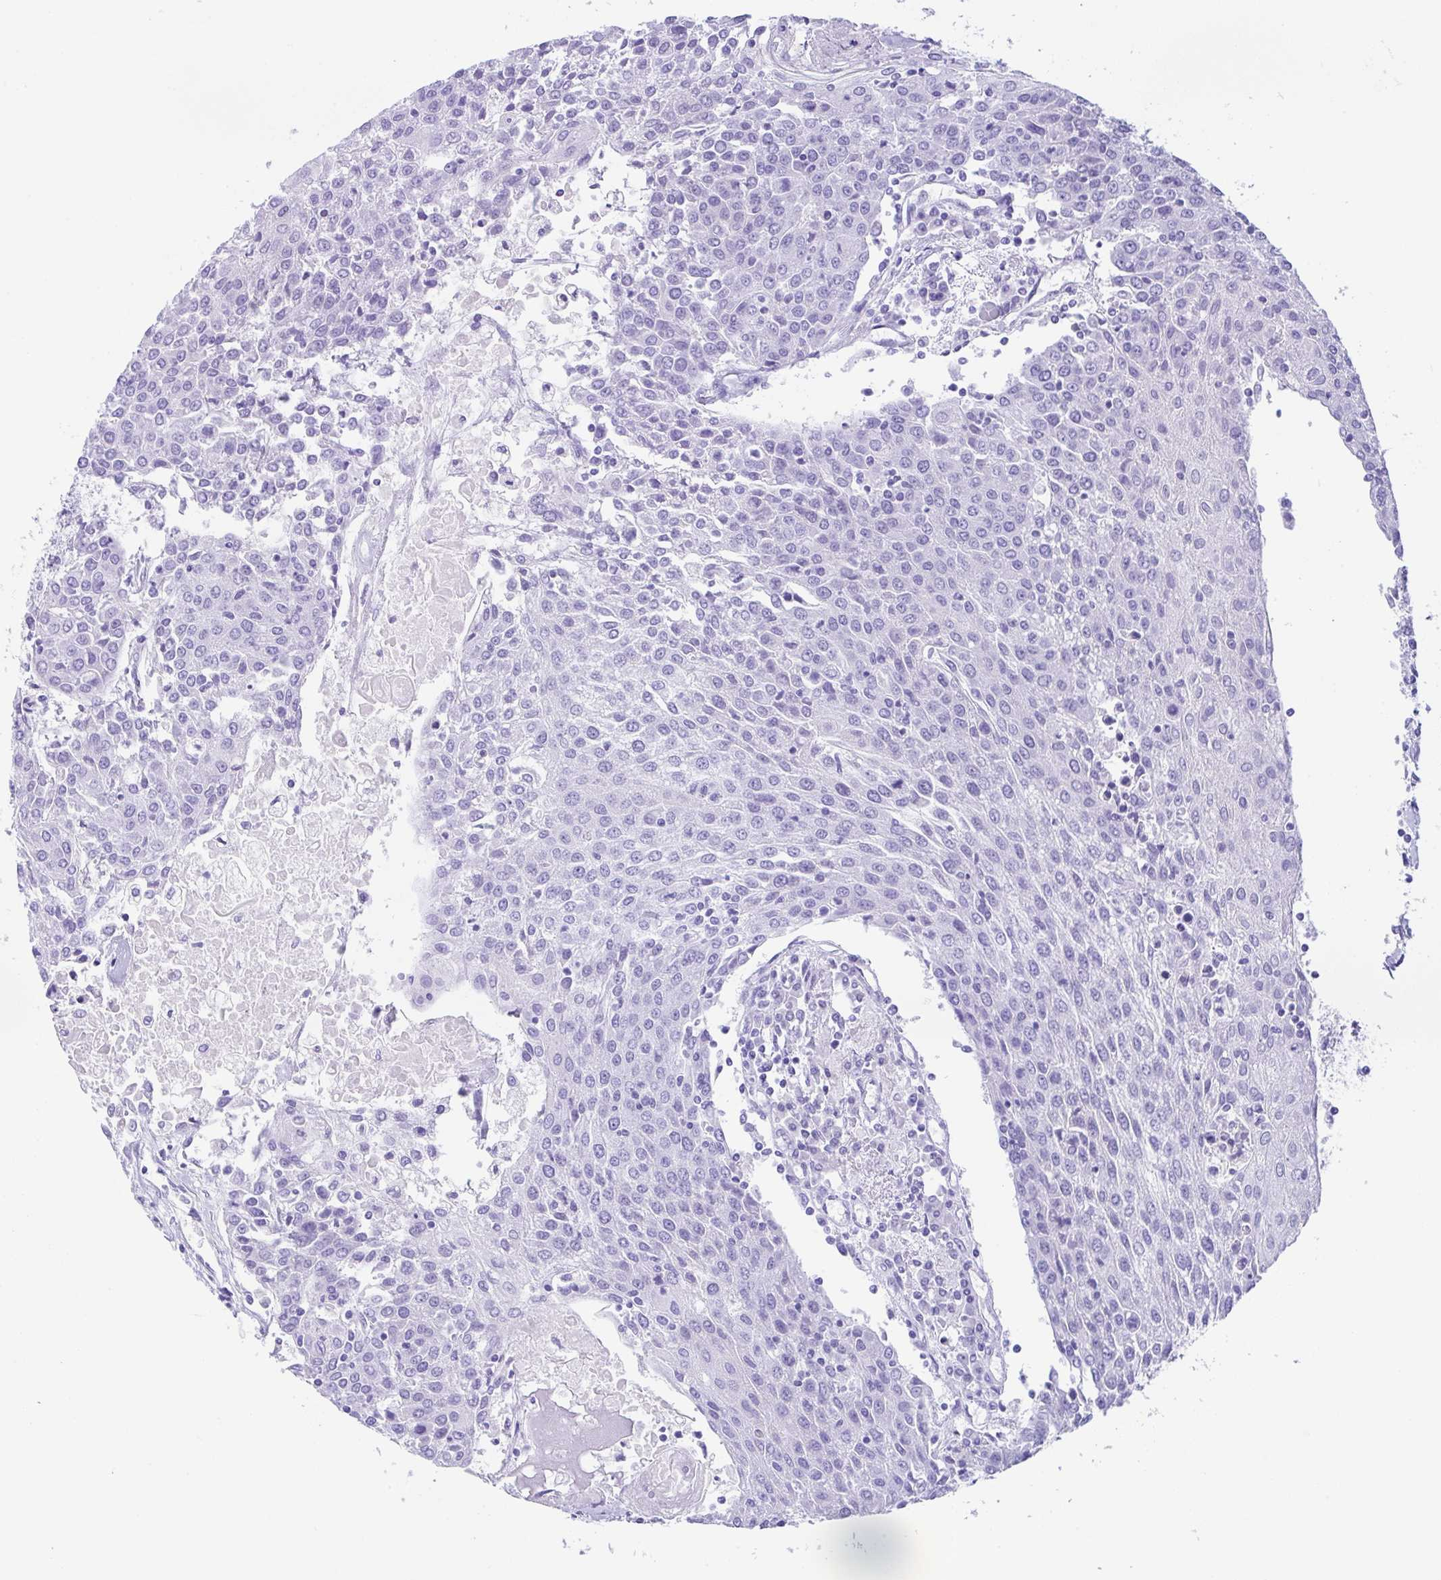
{"staining": {"intensity": "negative", "quantity": "none", "location": "none"}, "tissue": "urothelial cancer", "cell_type": "Tumor cells", "image_type": "cancer", "snomed": [{"axis": "morphology", "description": "Urothelial carcinoma, High grade"}, {"axis": "topography", "description": "Urinary bladder"}], "caption": "Immunohistochemical staining of human urothelial cancer reveals no significant staining in tumor cells.", "gene": "CPA1", "patient": {"sex": "female", "age": 85}}